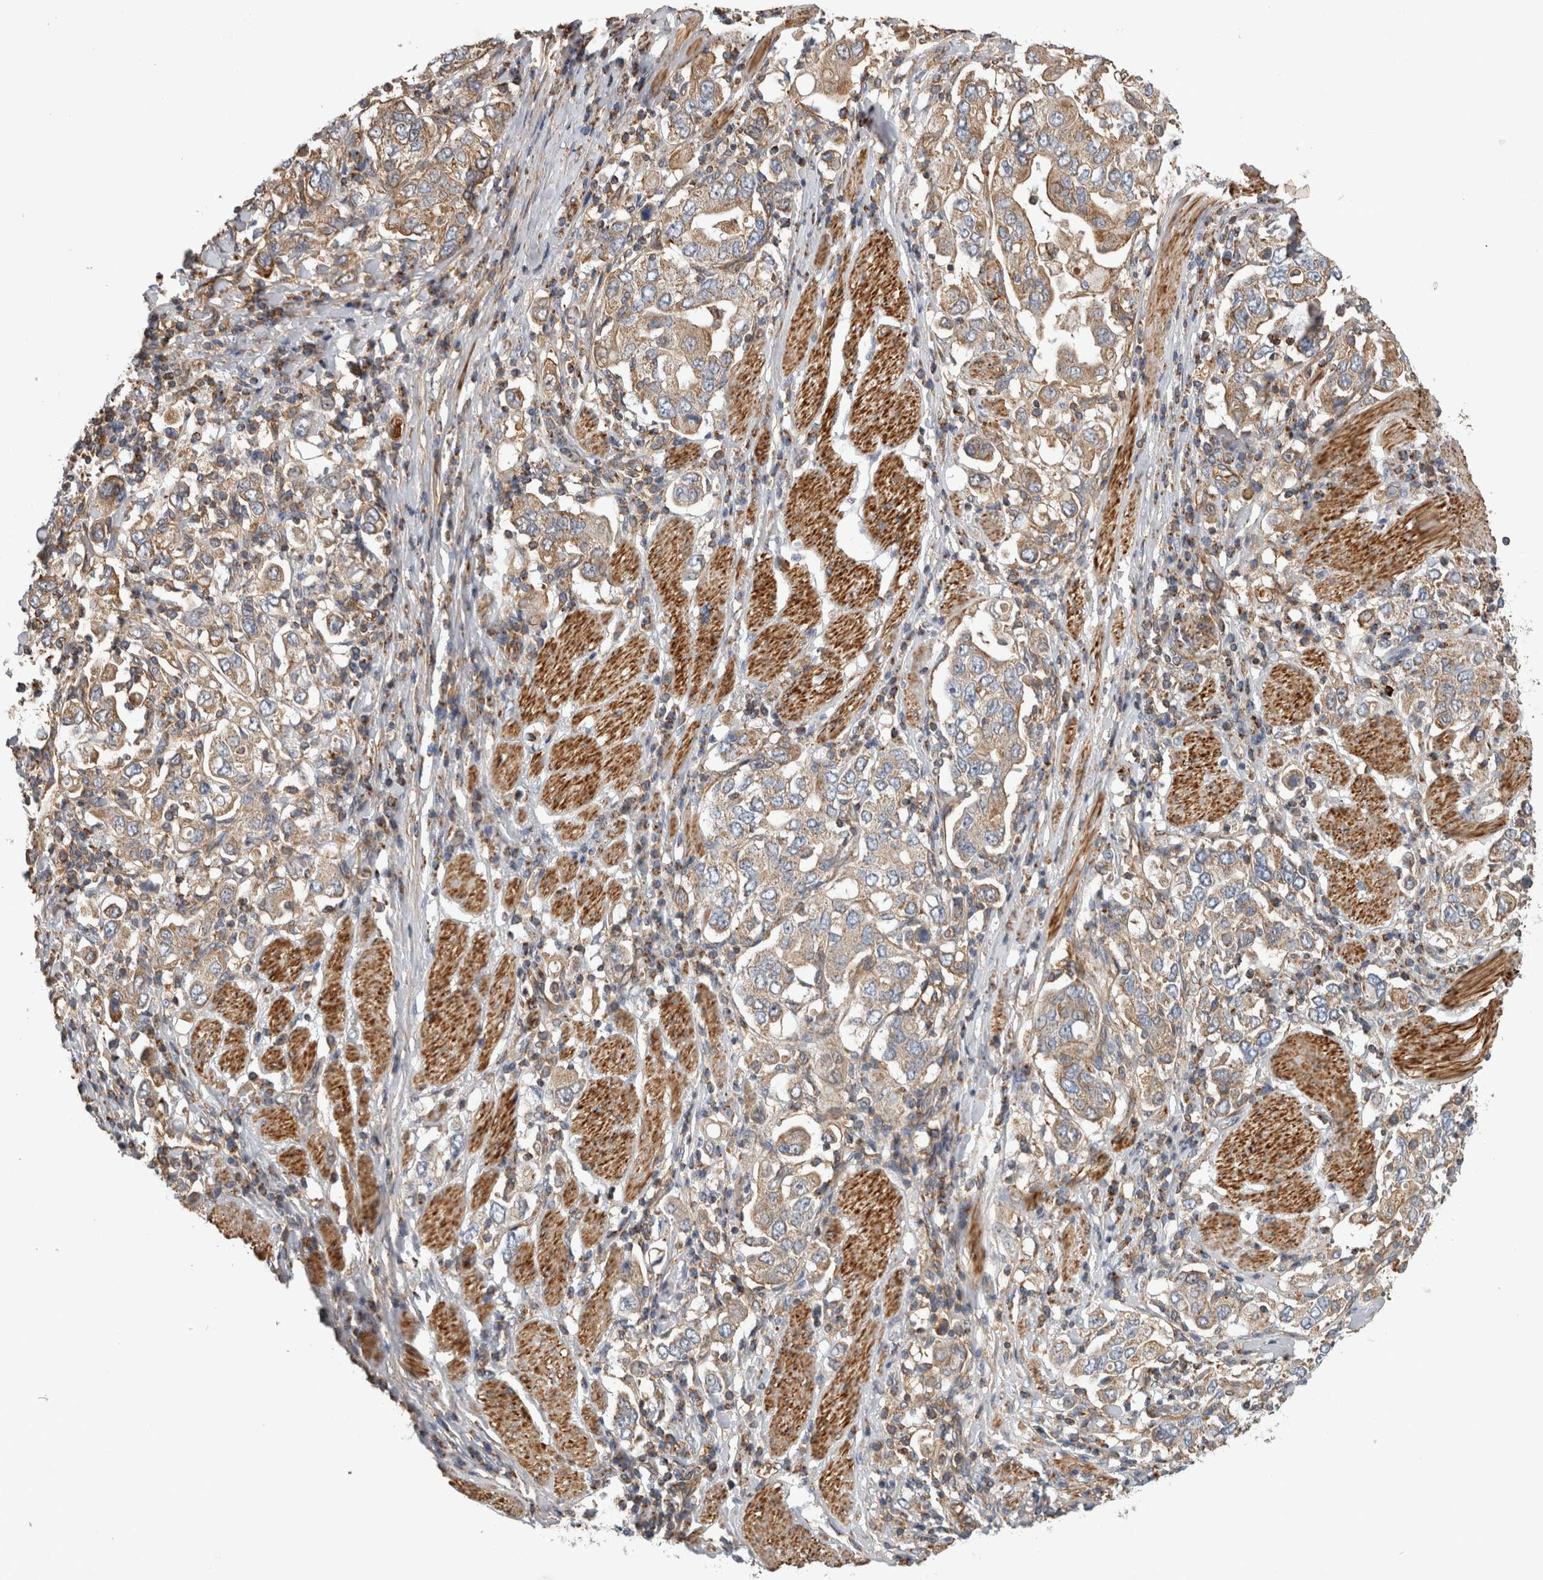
{"staining": {"intensity": "weak", "quantity": ">75%", "location": "cytoplasmic/membranous"}, "tissue": "stomach cancer", "cell_type": "Tumor cells", "image_type": "cancer", "snomed": [{"axis": "morphology", "description": "Adenocarcinoma, NOS"}, {"axis": "topography", "description": "Stomach, upper"}], "caption": "Stomach adenocarcinoma tissue reveals weak cytoplasmic/membranous staining in about >75% of tumor cells", "gene": "SFXN2", "patient": {"sex": "male", "age": 62}}